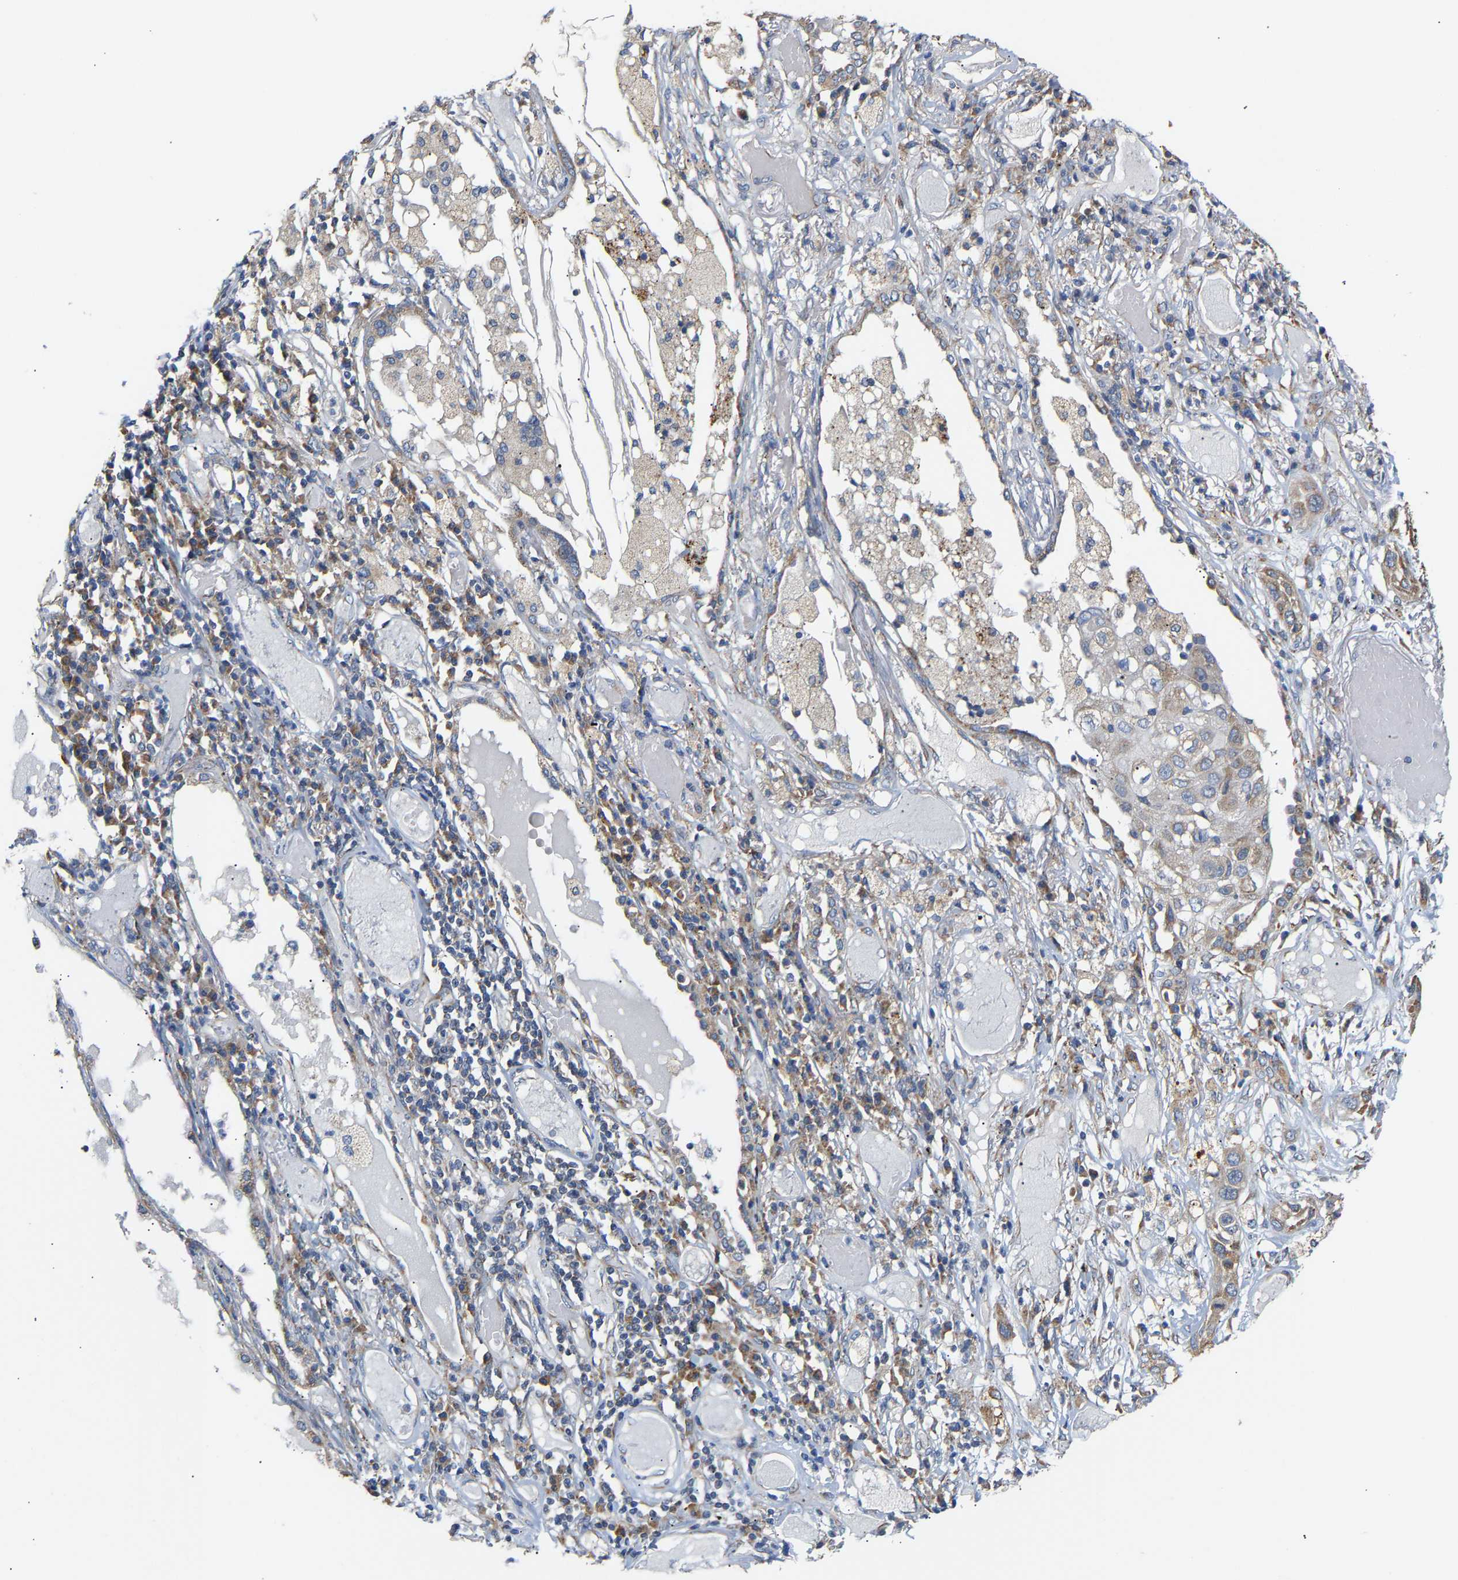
{"staining": {"intensity": "moderate", "quantity": ">75%", "location": "cytoplasmic/membranous"}, "tissue": "lung cancer", "cell_type": "Tumor cells", "image_type": "cancer", "snomed": [{"axis": "morphology", "description": "Squamous cell carcinoma, NOS"}, {"axis": "topography", "description": "Lung"}], "caption": "High-magnification brightfield microscopy of lung cancer stained with DAB (3,3'-diaminobenzidine) (brown) and counterstained with hematoxylin (blue). tumor cells exhibit moderate cytoplasmic/membranous expression is identified in about>75% of cells.", "gene": "TMEM168", "patient": {"sex": "male", "age": 71}}